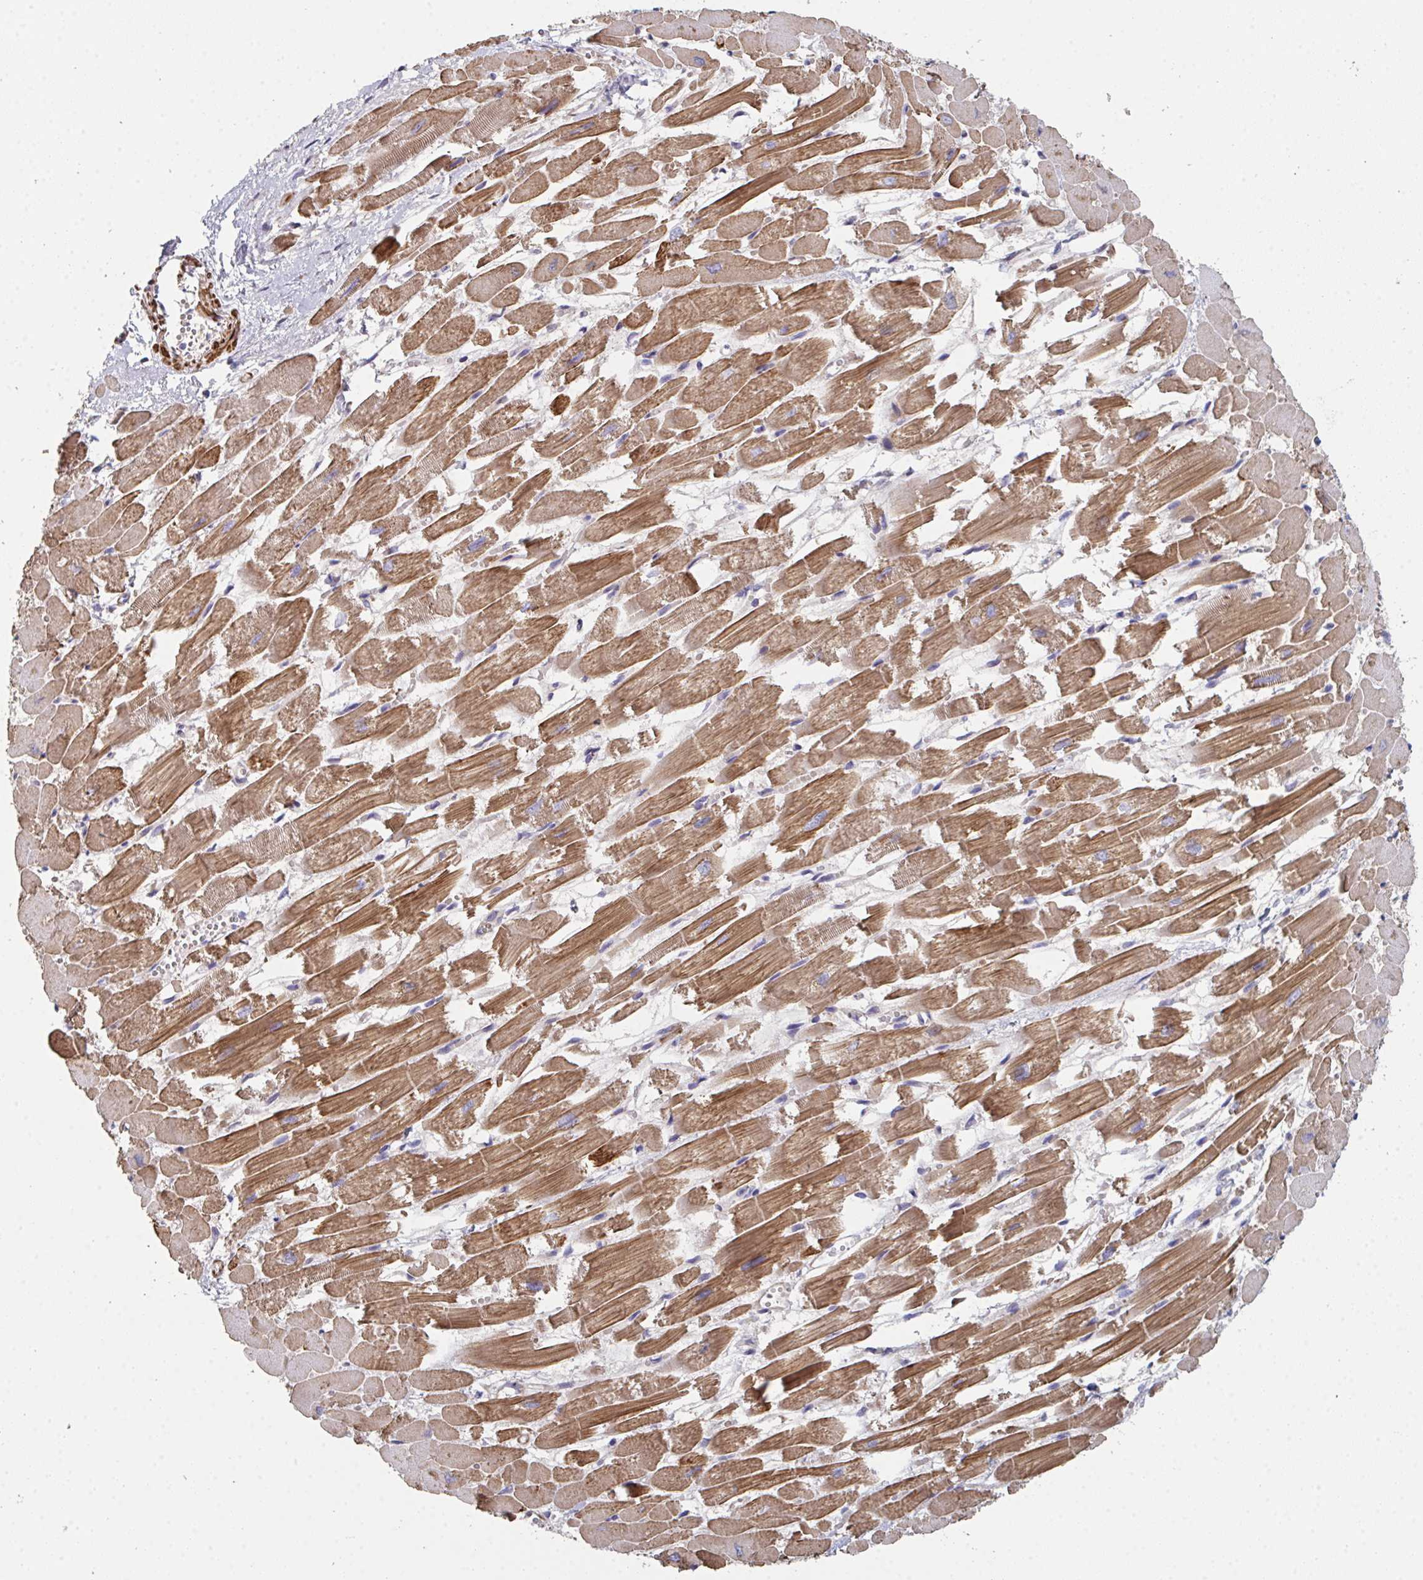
{"staining": {"intensity": "moderate", "quantity": ">75%", "location": "cytoplasmic/membranous"}, "tissue": "heart muscle", "cell_type": "Cardiomyocytes", "image_type": "normal", "snomed": [{"axis": "morphology", "description": "Normal tissue, NOS"}, {"axis": "topography", "description": "Heart"}], "caption": "Unremarkable heart muscle exhibits moderate cytoplasmic/membranous expression in approximately >75% of cardiomyocytes, visualized by immunohistochemistry. (Brightfield microscopy of DAB IHC at high magnification).", "gene": "FZD2", "patient": {"sex": "female", "age": 52}}